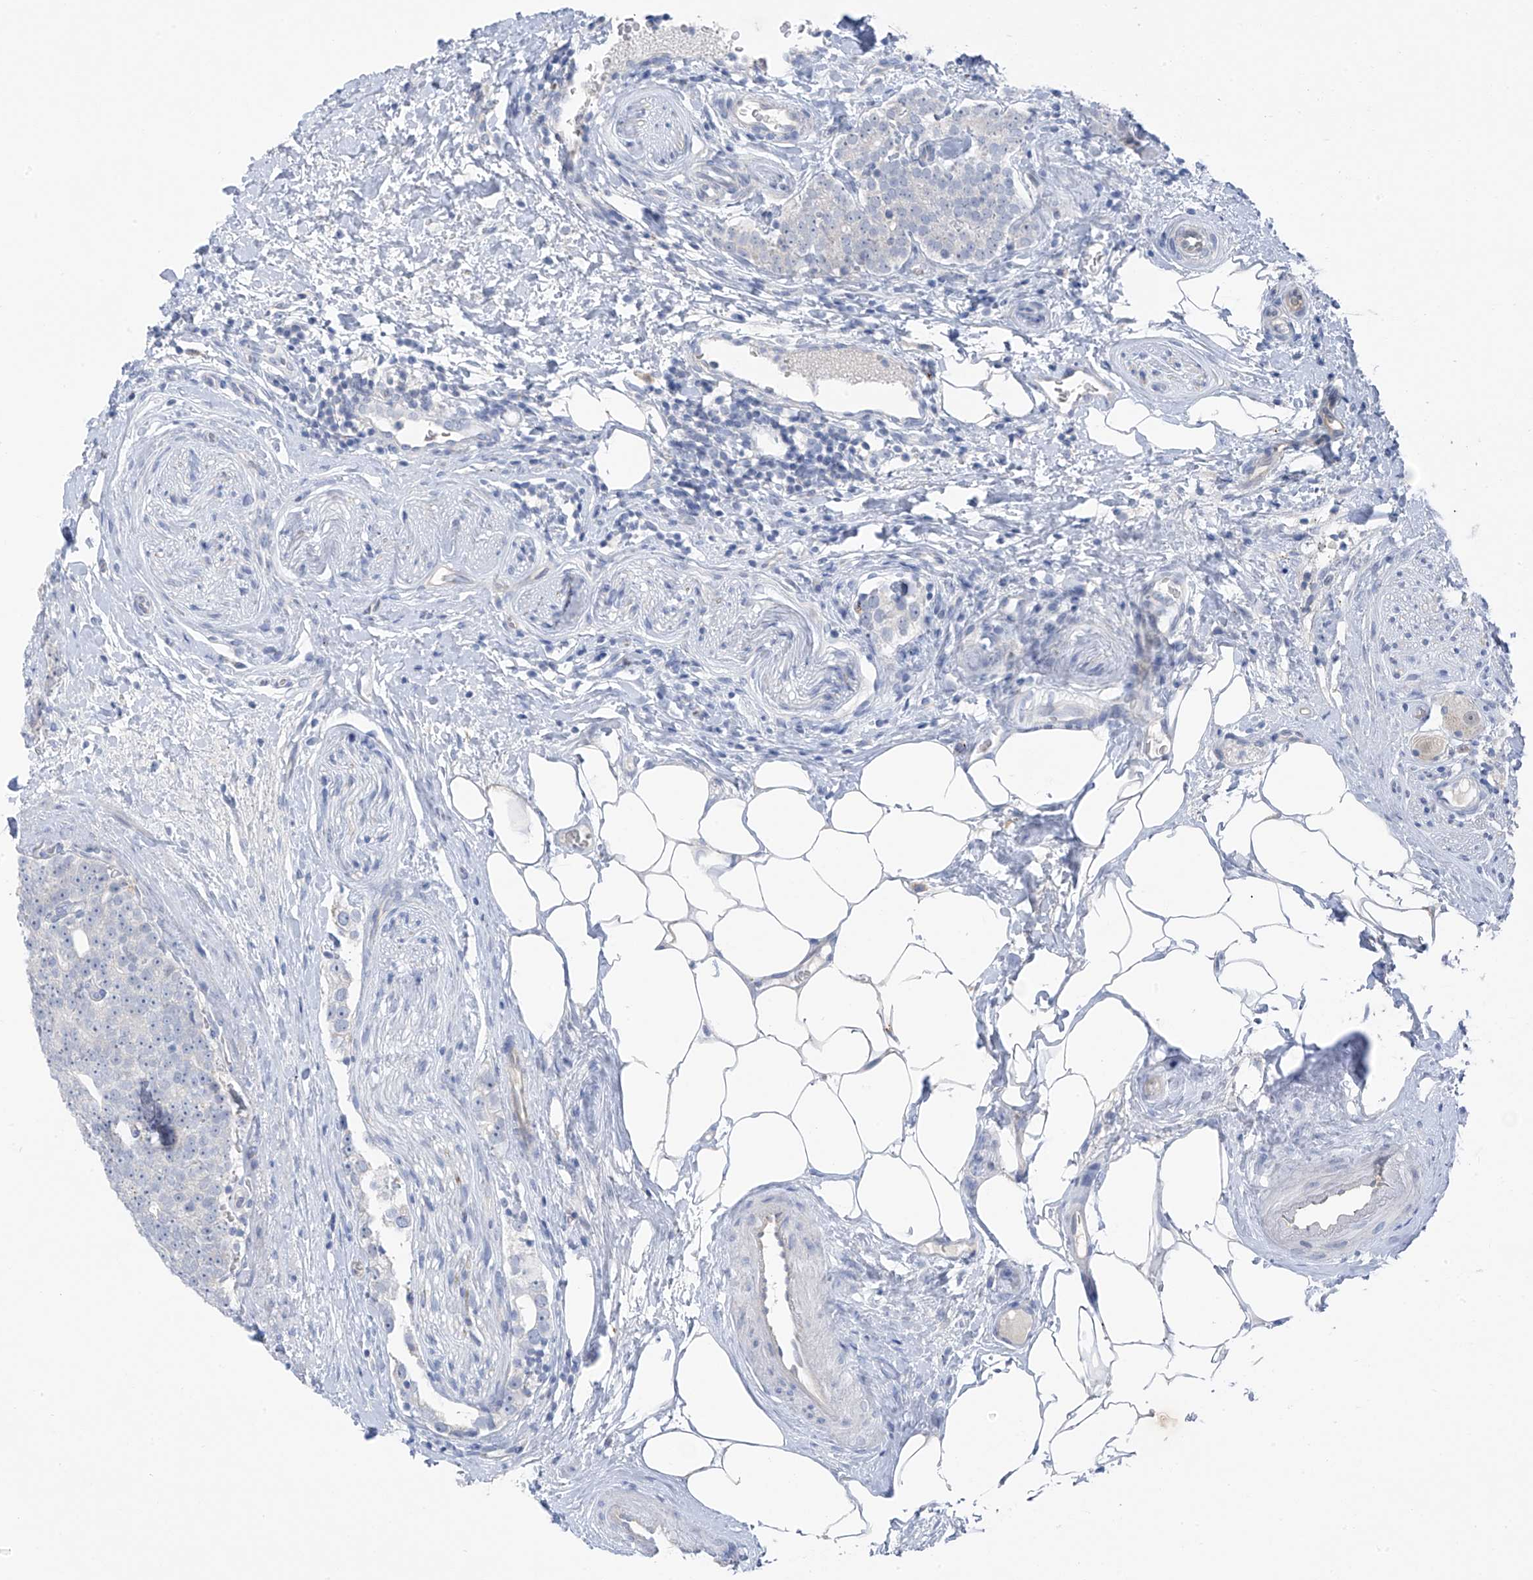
{"staining": {"intensity": "negative", "quantity": "none", "location": "none"}, "tissue": "prostate cancer", "cell_type": "Tumor cells", "image_type": "cancer", "snomed": [{"axis": "morphology", "description": "Adenocarcinoma, High grade"}, {"axis": "topography", "description": "Prostate"}], "caption": "IHC photomicrograph of high-grade adenocarcinoma (prostate) stained for a protein (brown), which shows no staining in tumor cells.", "gene": "ZNF793", "patient": {"sex": "male", "age": 56}}